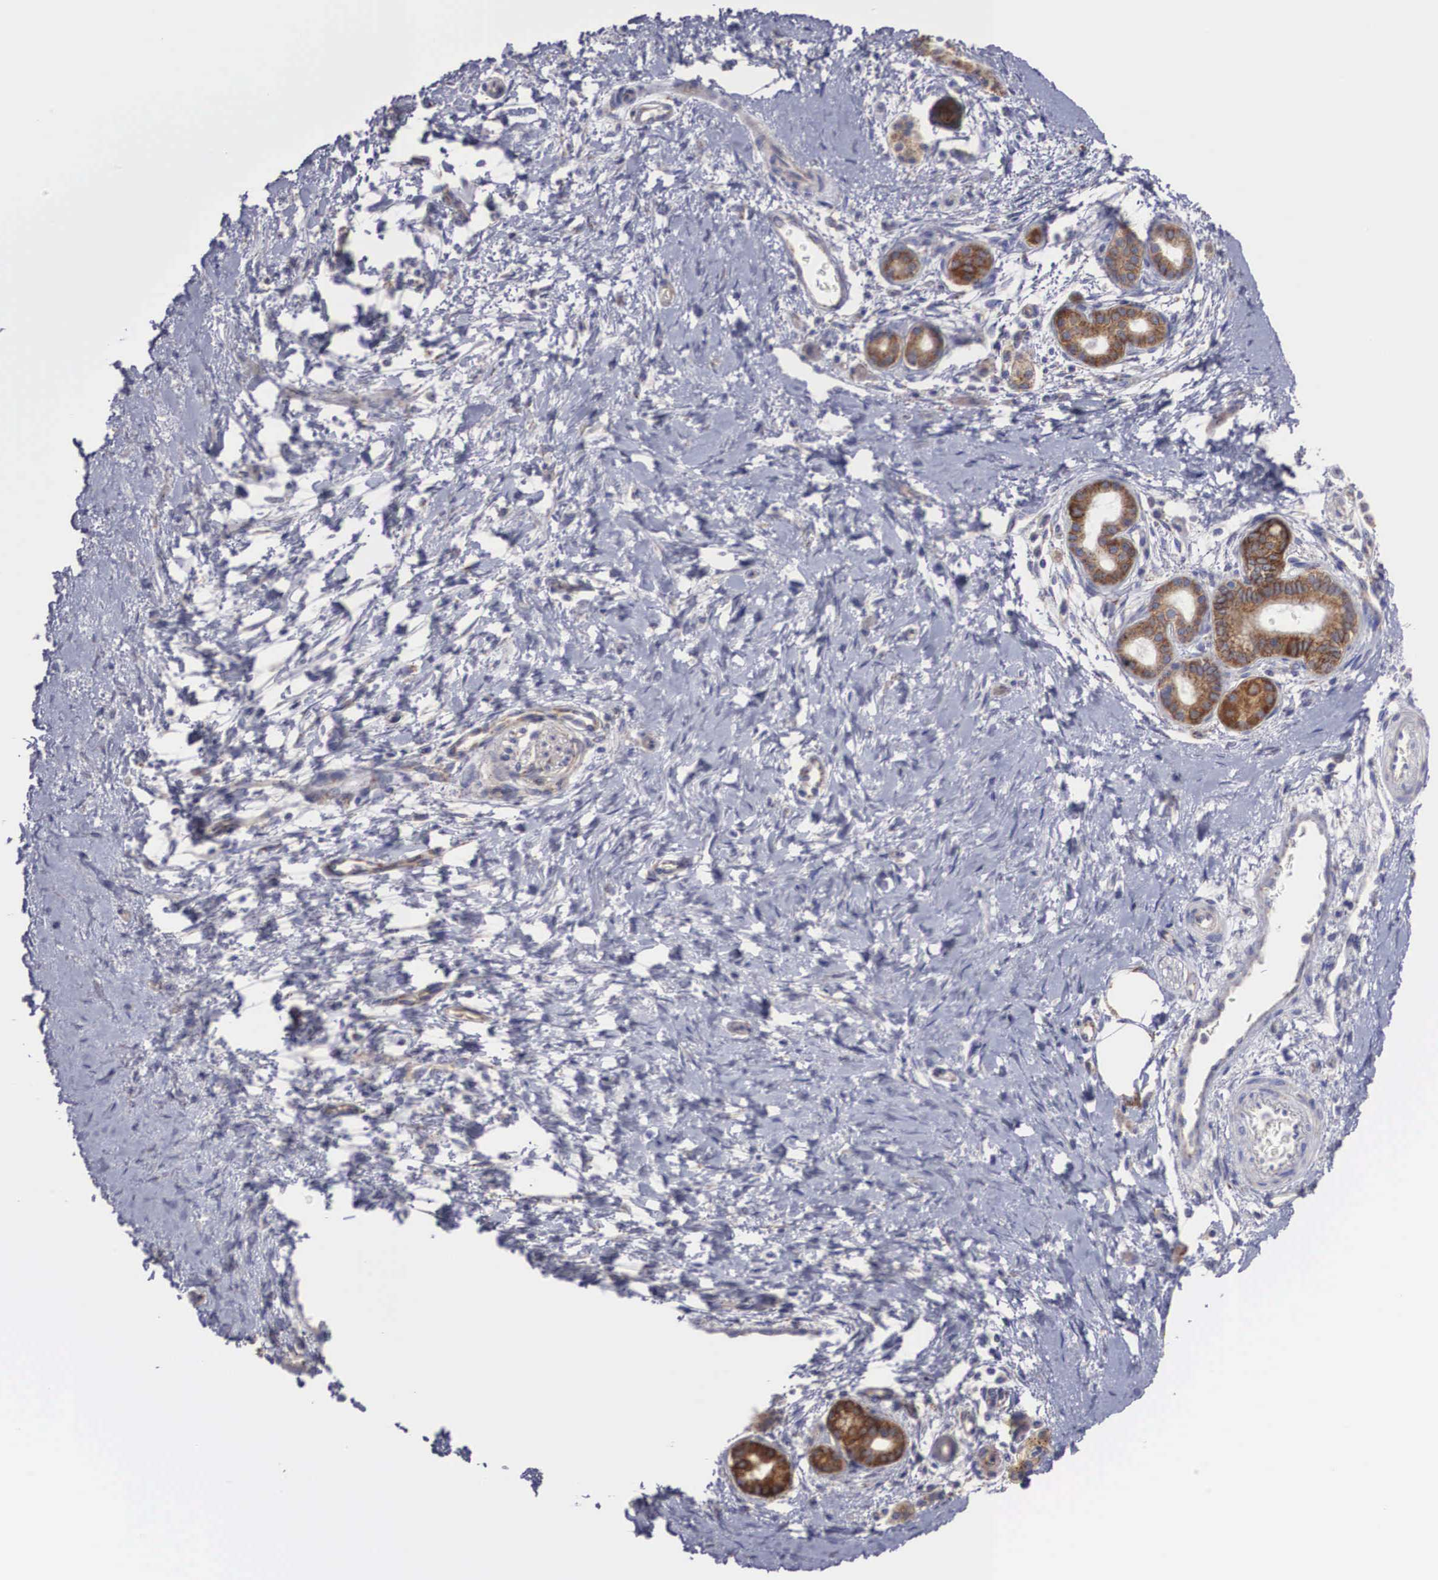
{"staining": {"intensity": "moderate", "quantity": ">75%", "location": "cytoplasmic/membranous"}, "tissue": "pancreatic cancer", "cell_type": "Tumor cells", "image_type": "cancer", "snomed": [{"axis": "morphology", "description": "Adenocarcinoma, NOS"}, {"axis": "topography", "description": "Pancreas"}], "caption": "The micrograph reveals immunohistochemical staining of pancreatic adenocarcinoma. There is moderate cytoplasmic/membranous staining is appreciated in about >75% of tumor cells.", "gene": "XPNPEP3", "patient": {"sex": "female", "age": 66}}